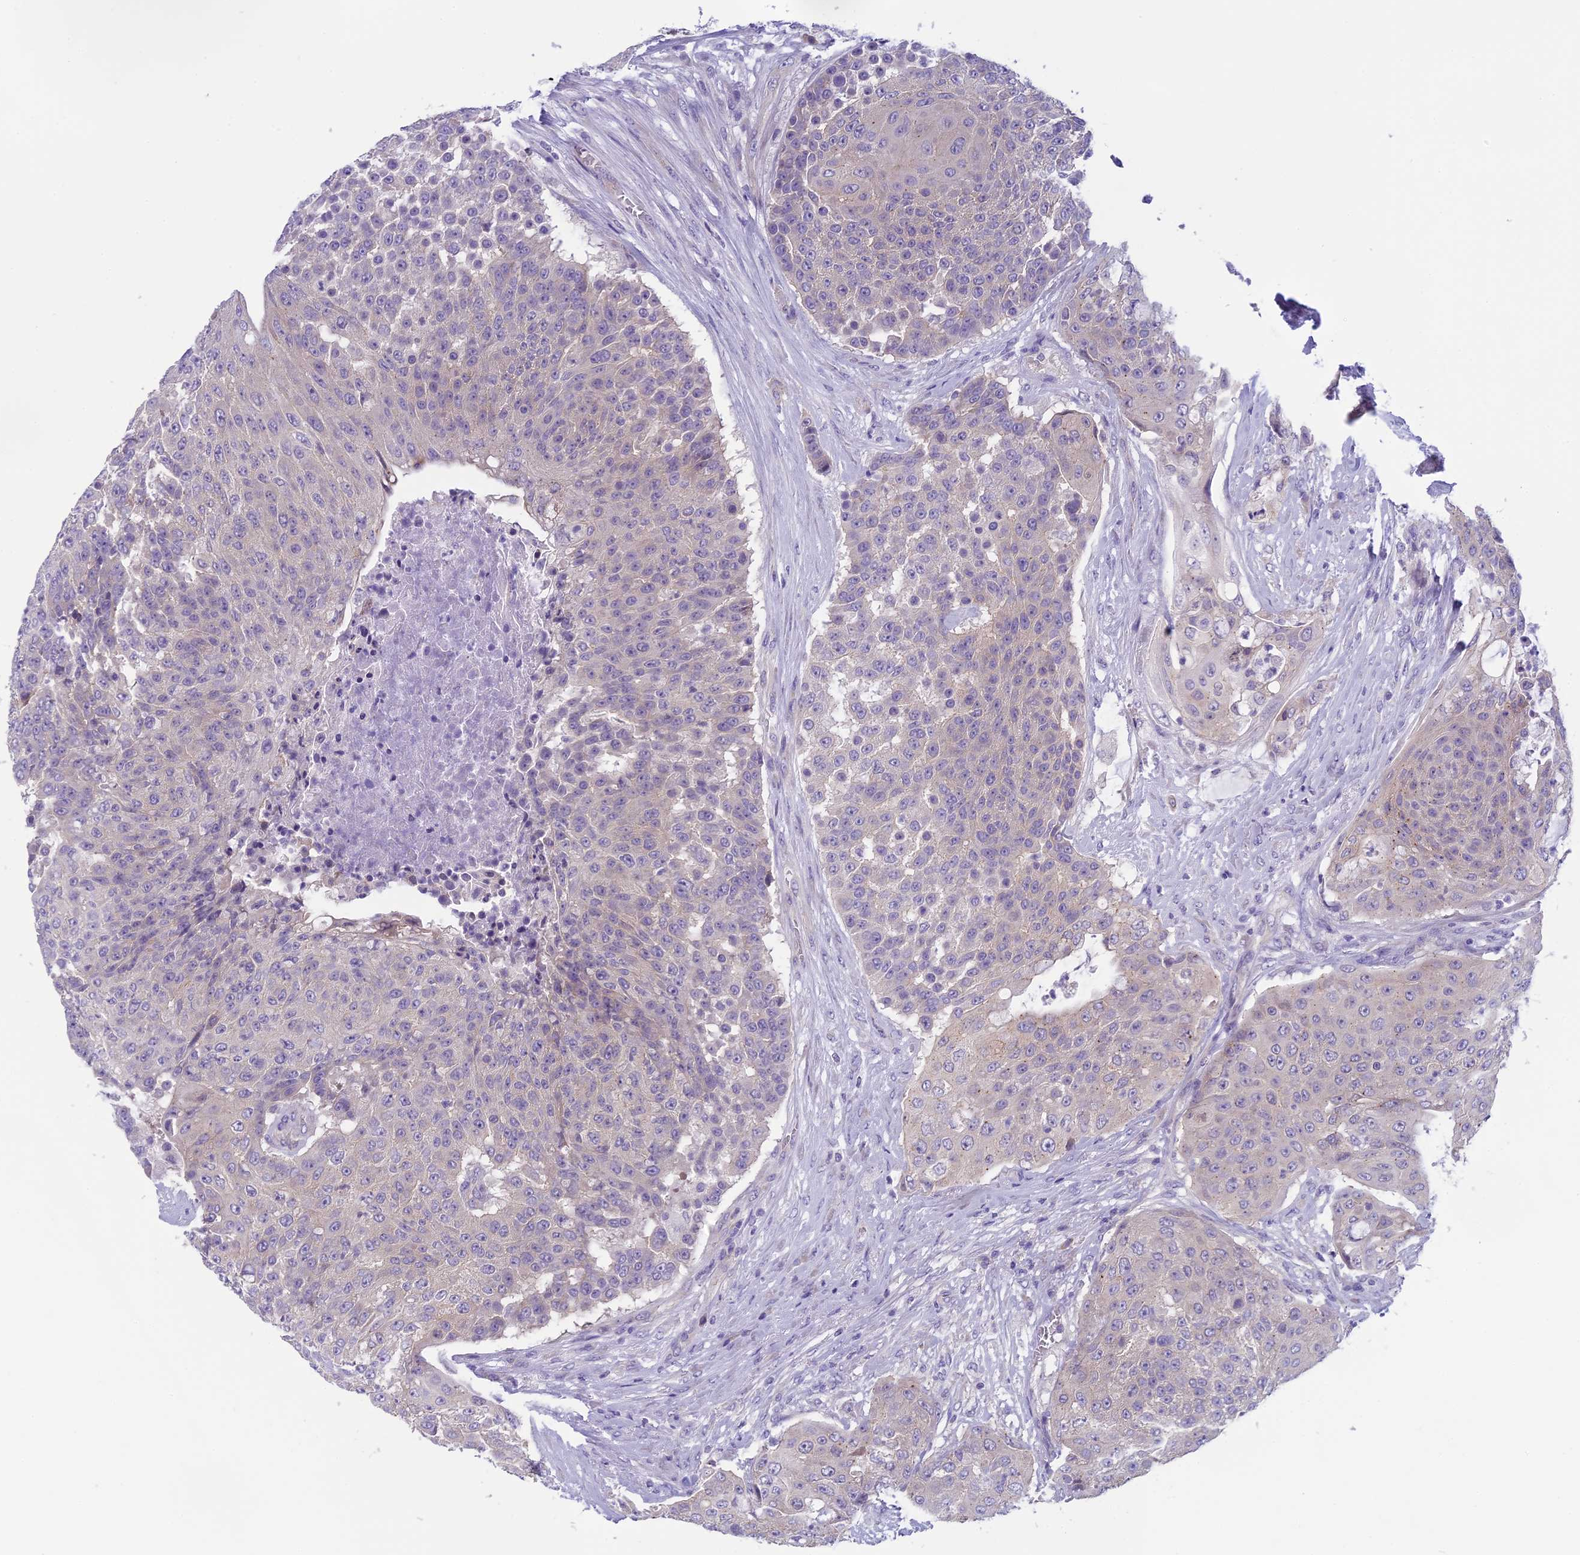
{"staining": {"intensity": "negative", "quantity": "none", "location": "none"}, "tissue": "urothelial cancer", "cell_type": "Tumor cells", "image_type": "cancer", "snomed": [{"axis": "morphology", "description": "Urothelial carcinoma, High grade"}, {"axis": "topography", "description": "Urinary bladder"}], "caption": "The immunohistochemistry (IHC) image has no significant expression in tumor cells of urothelial carcinoma (high-grade) tissue. (Immunohistochemistry, brightfield microscopy, high magnification).", "gene": "ARHGEF37", "patient": {"sex": "female", "age": 63}}